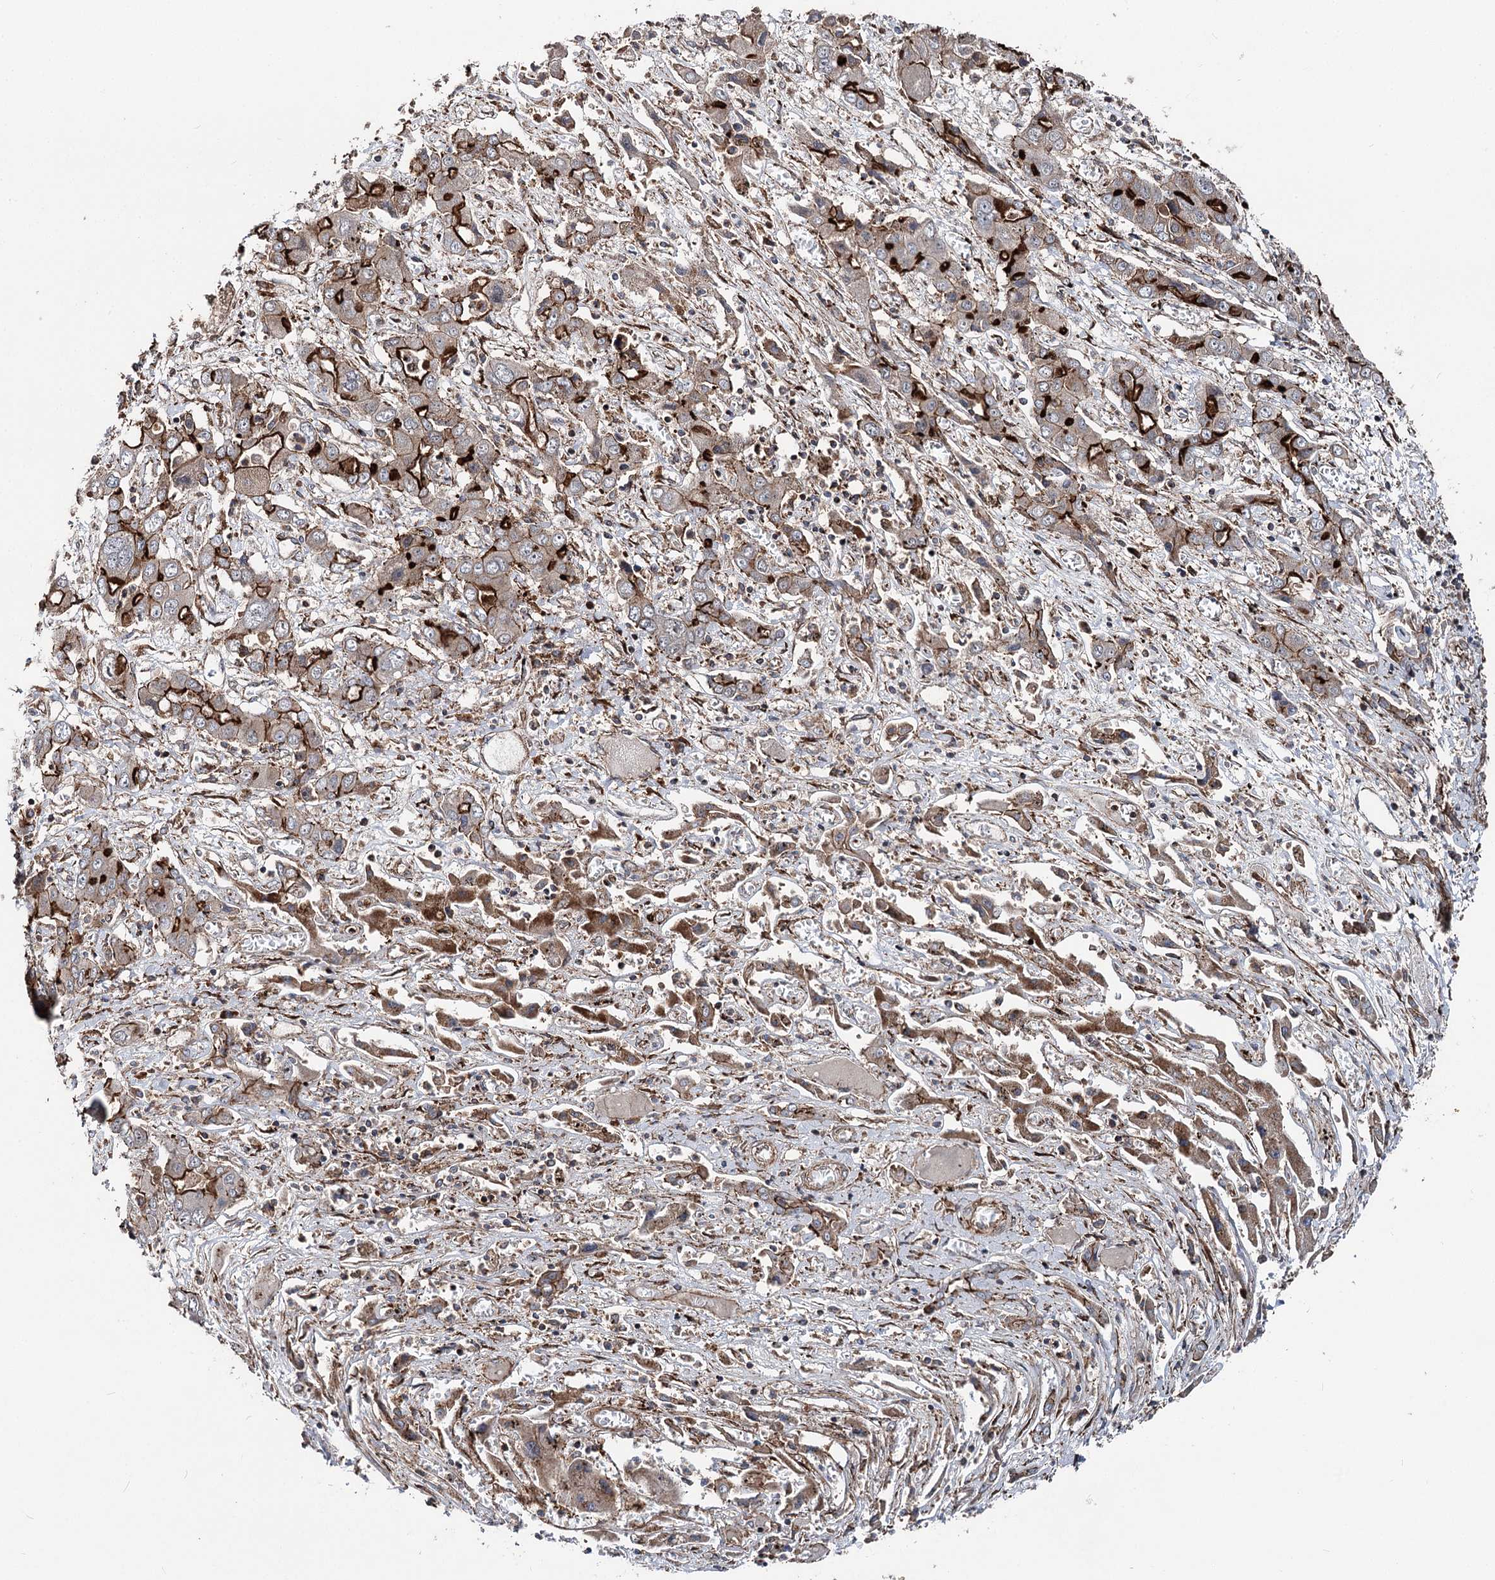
{"staining": {"intensity": "strong", "quantity": "25%-75%", "location": "cytoplasmic/membranous"}, "tissue": "liver cancer", "cell_type": "Tumor cells", "image_type": "cancer", "snomed": [{"axis": "morphology", "description": "Cholangiocarcinoma"}, {"axis": "topography", "description": "Liver"}], "caption": "Protein staining of cholangiocarcinoma (liver) tissue displays strong cytoplasmic/membranous expression in about 25%-75% of tumor cells. The protein is shown in brown color, while the nuclei are stained blue.", "gene": "ITFG2", "patient": {"sex": "male", "age": 67}}